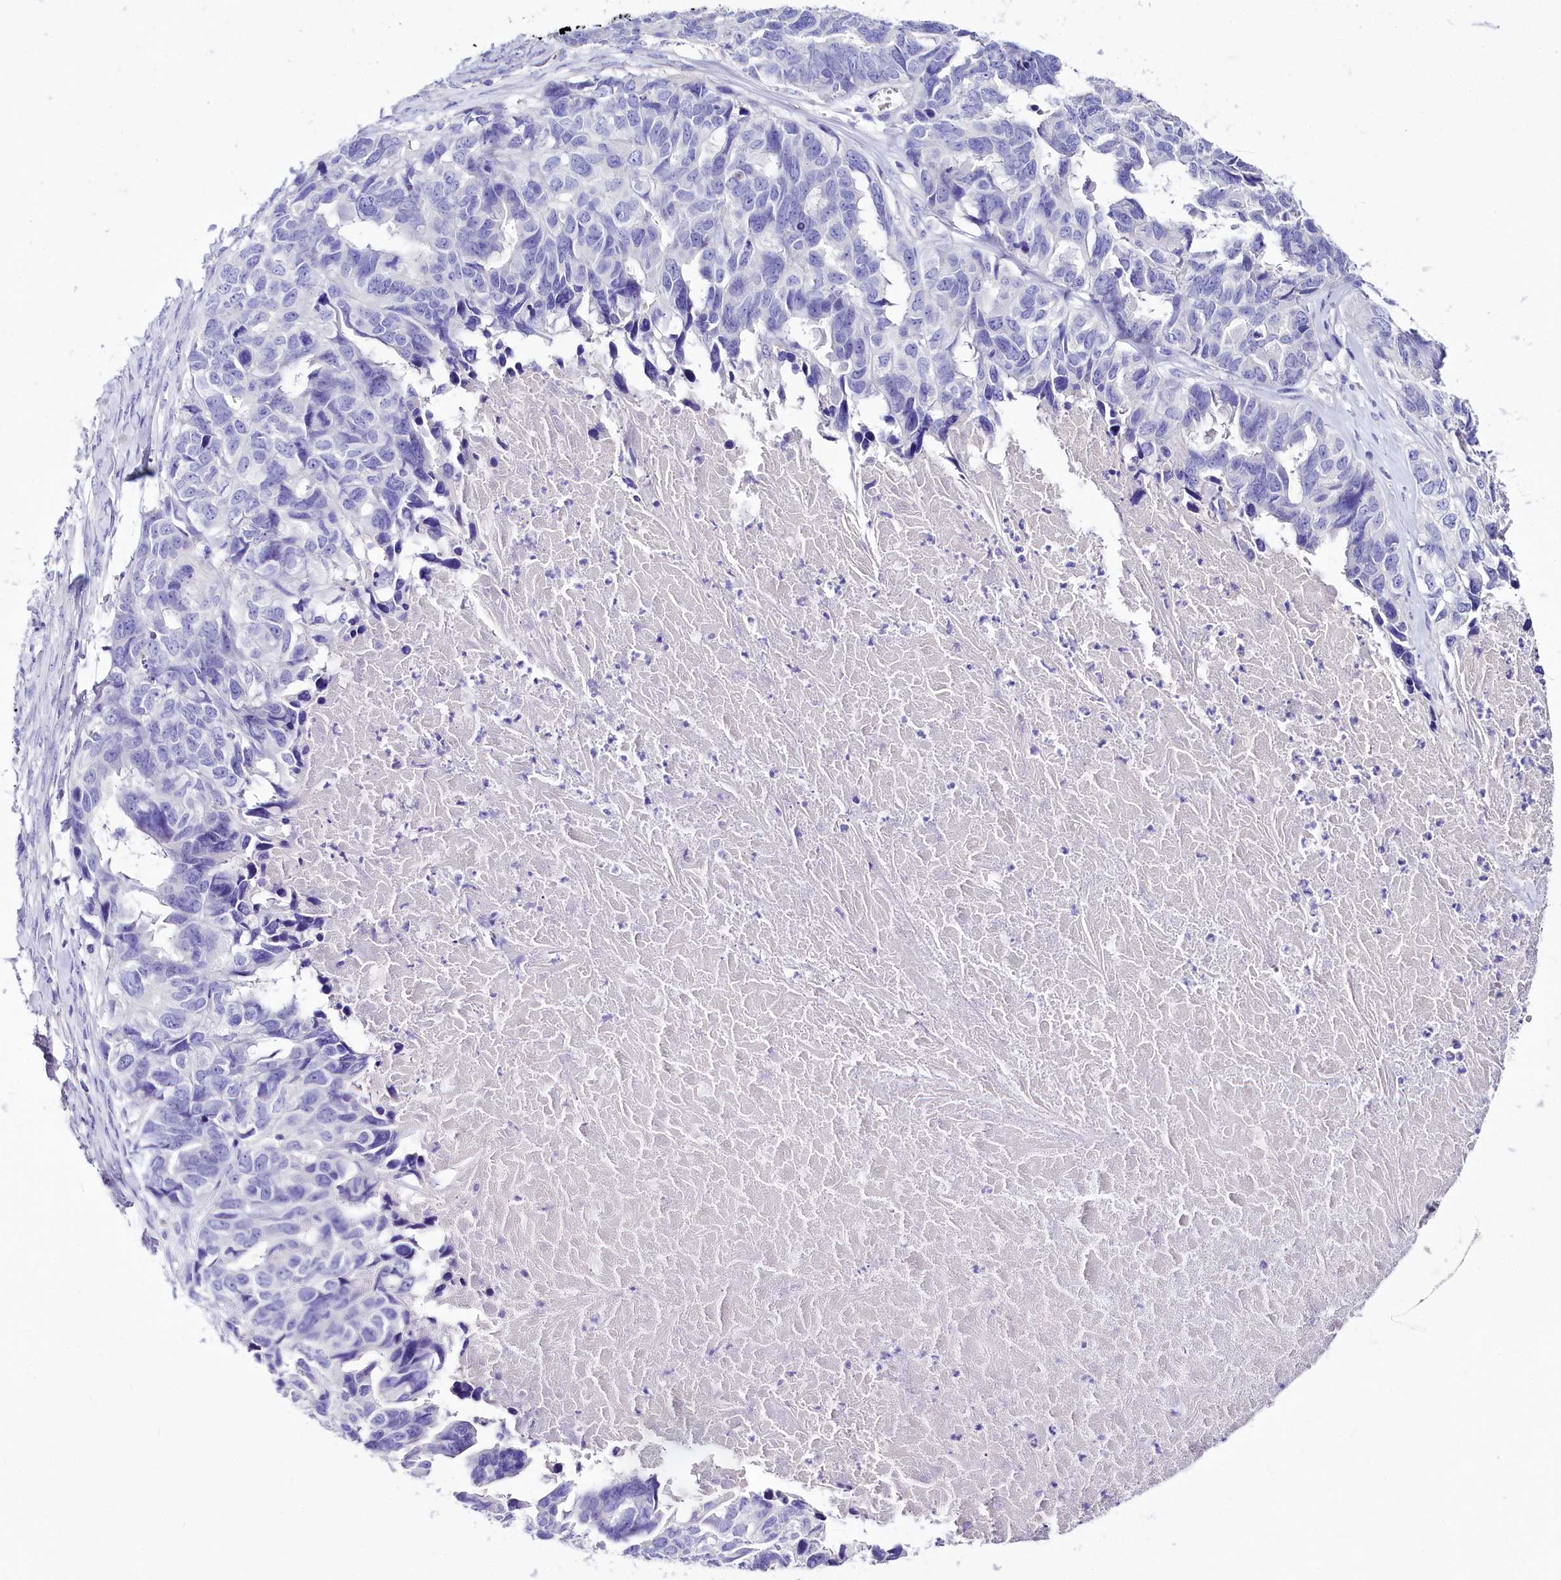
{"staining": {"intensity": "negative", "quantity": "none", "location": "none"}, "tissue": "ovarian cancer", "cell_type": "Tumor cells", "image_type": "cancer", "snomed": [{"axis": "morphology", "description": "Cystadenocarcinoma, serous, NOS"}, {"axis": "topography", "description": "Ovary"}], "caption": "DAB (3,3'-diaminobenzidine) immunohistochemical staining of ovarian cancer exhibits no significant positivity in tumor cells. (DAB (3,3'-diaminobenzidine) immunohistochemistry (IHC) with hematoxylin counter stain).", "gene": "A2ML1", "patient": {"sex": "female", "age": 79}}